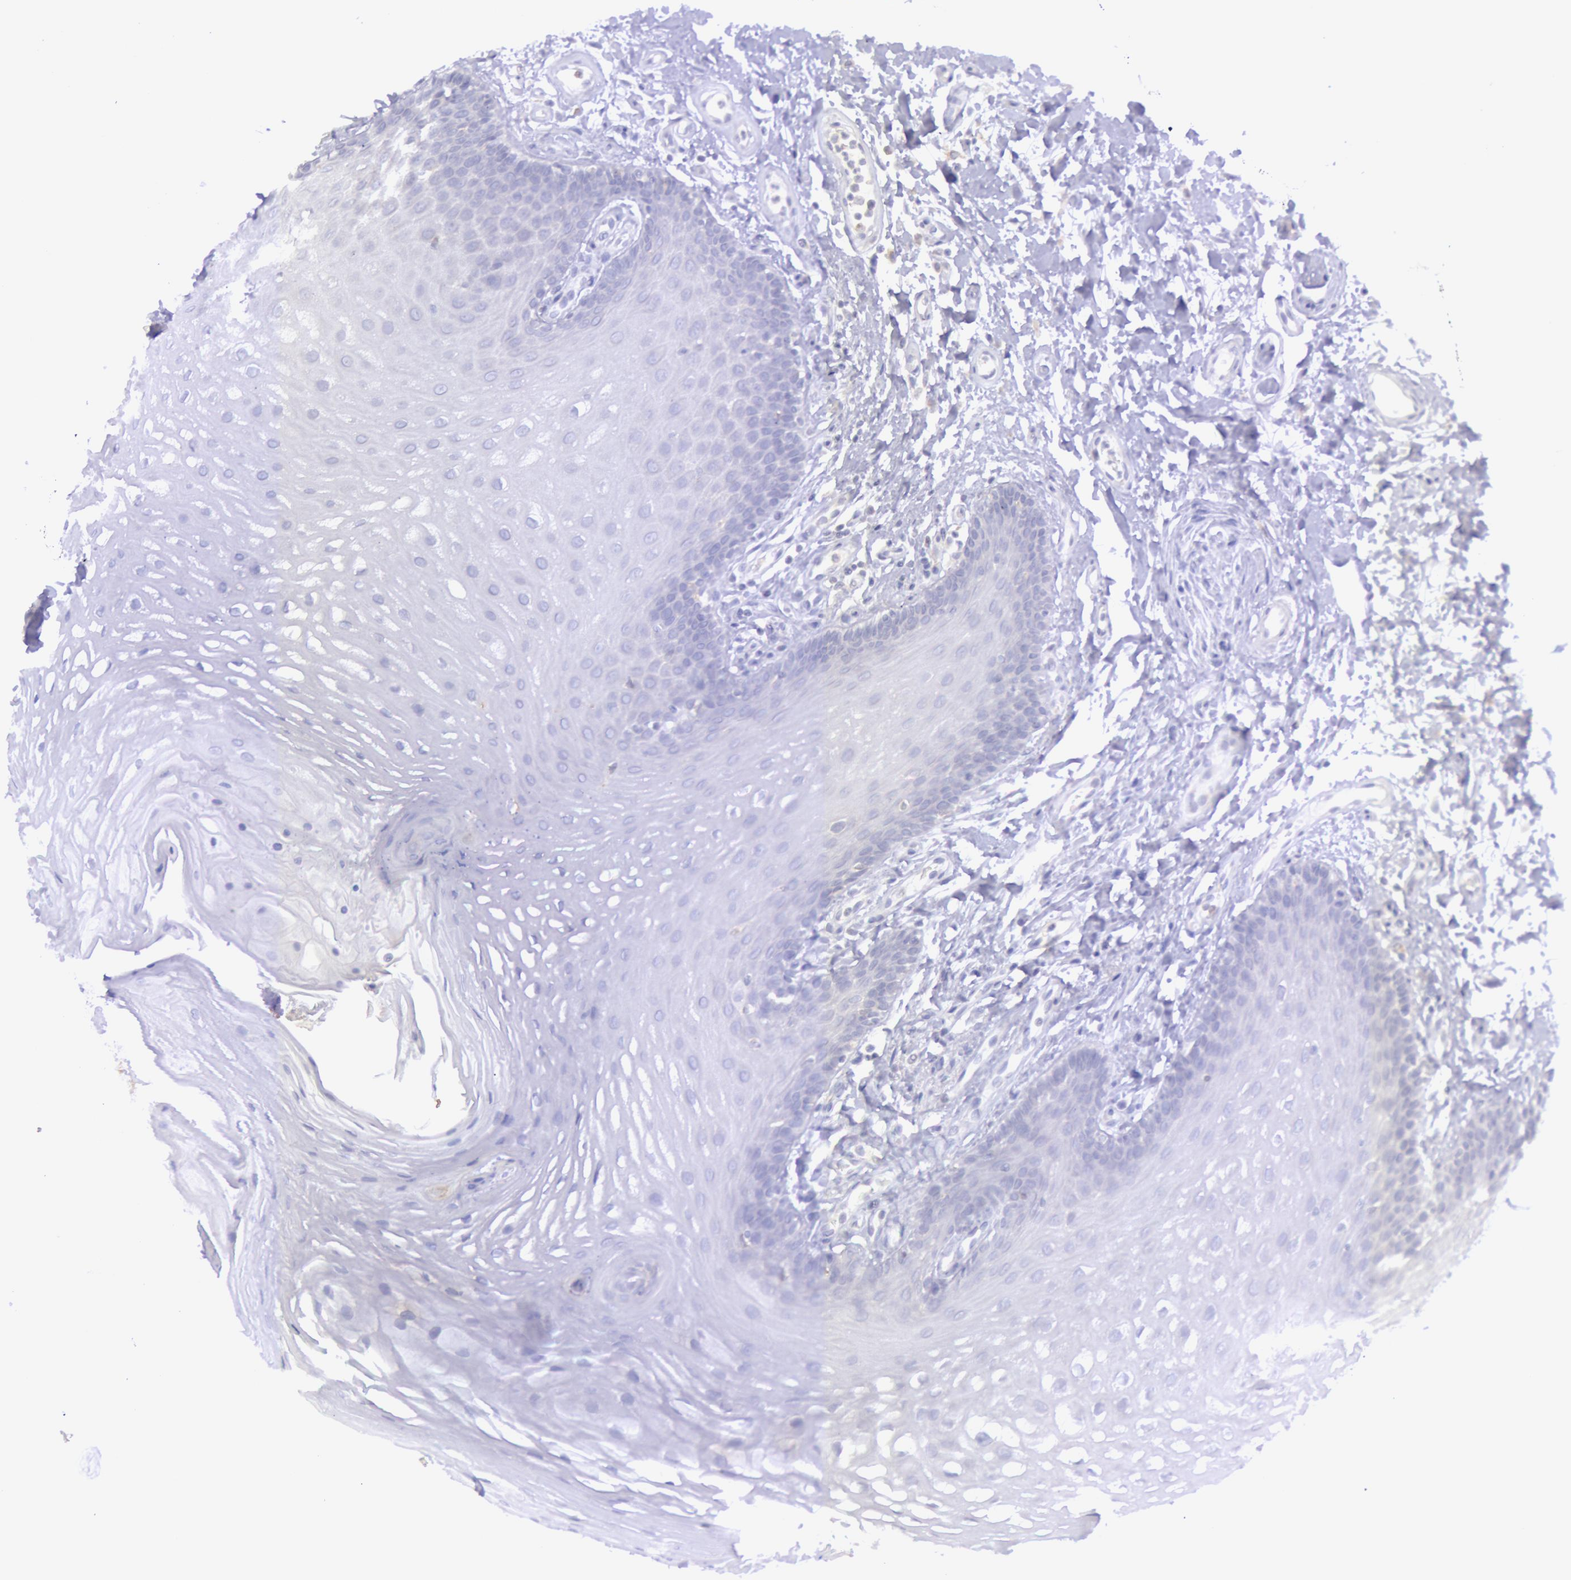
{"staining": {"intensity": "negative", "quantity": "none", "location": "none"}, "tissue": "oral mucosa", "cell_type": "Squamous epithelial cells", "image_type": "normal", "snomed": [{"axis": "morphology", "description": "Normal tissue, NOS"}, {"axis": "topography", "description": "Oral tissue"}], "caption": "Oral mucosa stained for a protein using immunohistochemistry reveals no positivity squamous epithelial cells.", "gene": "MYH1", "patient": {"sex": "male", "age": 62}}